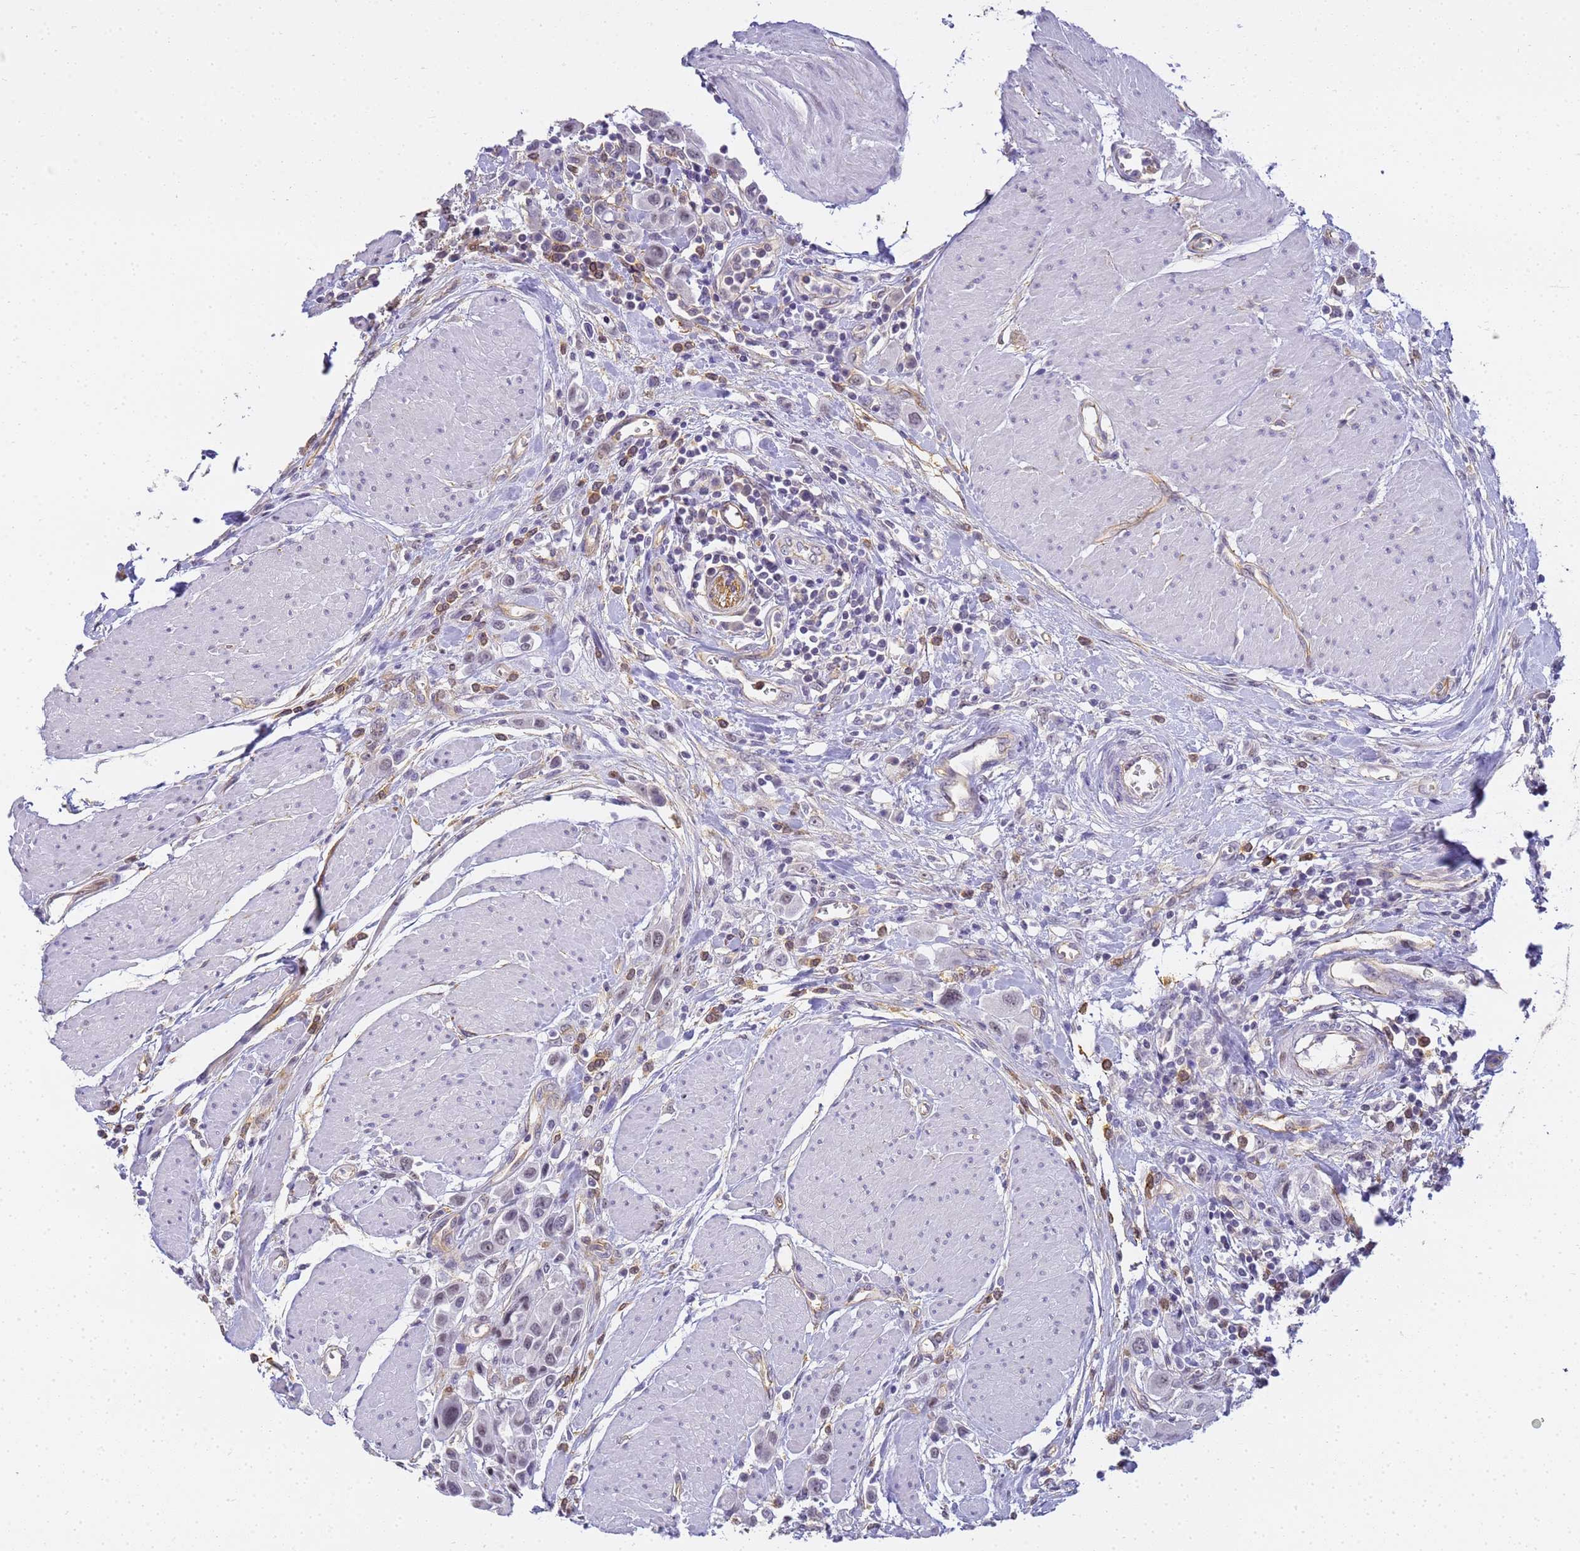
{"staining": {"intensity": "negative", "quantity": "none", "location": "none"}, "tissue": "urothelial cancer", "cell_type": "Tumor cells", "image_type": "cancer", "snomed": [{"axis": "morphology", "description": "Urothelial carcinoma, High grade"}, {"axis": "topography", "description": "Urinary bladder"}], "caption": "High magnification brightfield microscopy of urothelial cancer stained with DAB (brown) and counterstained with hematoxylin (blue): tumor cells show no significant staining.", "gene": "GON4L", "patient": {"sex": "male", "age": 50}}